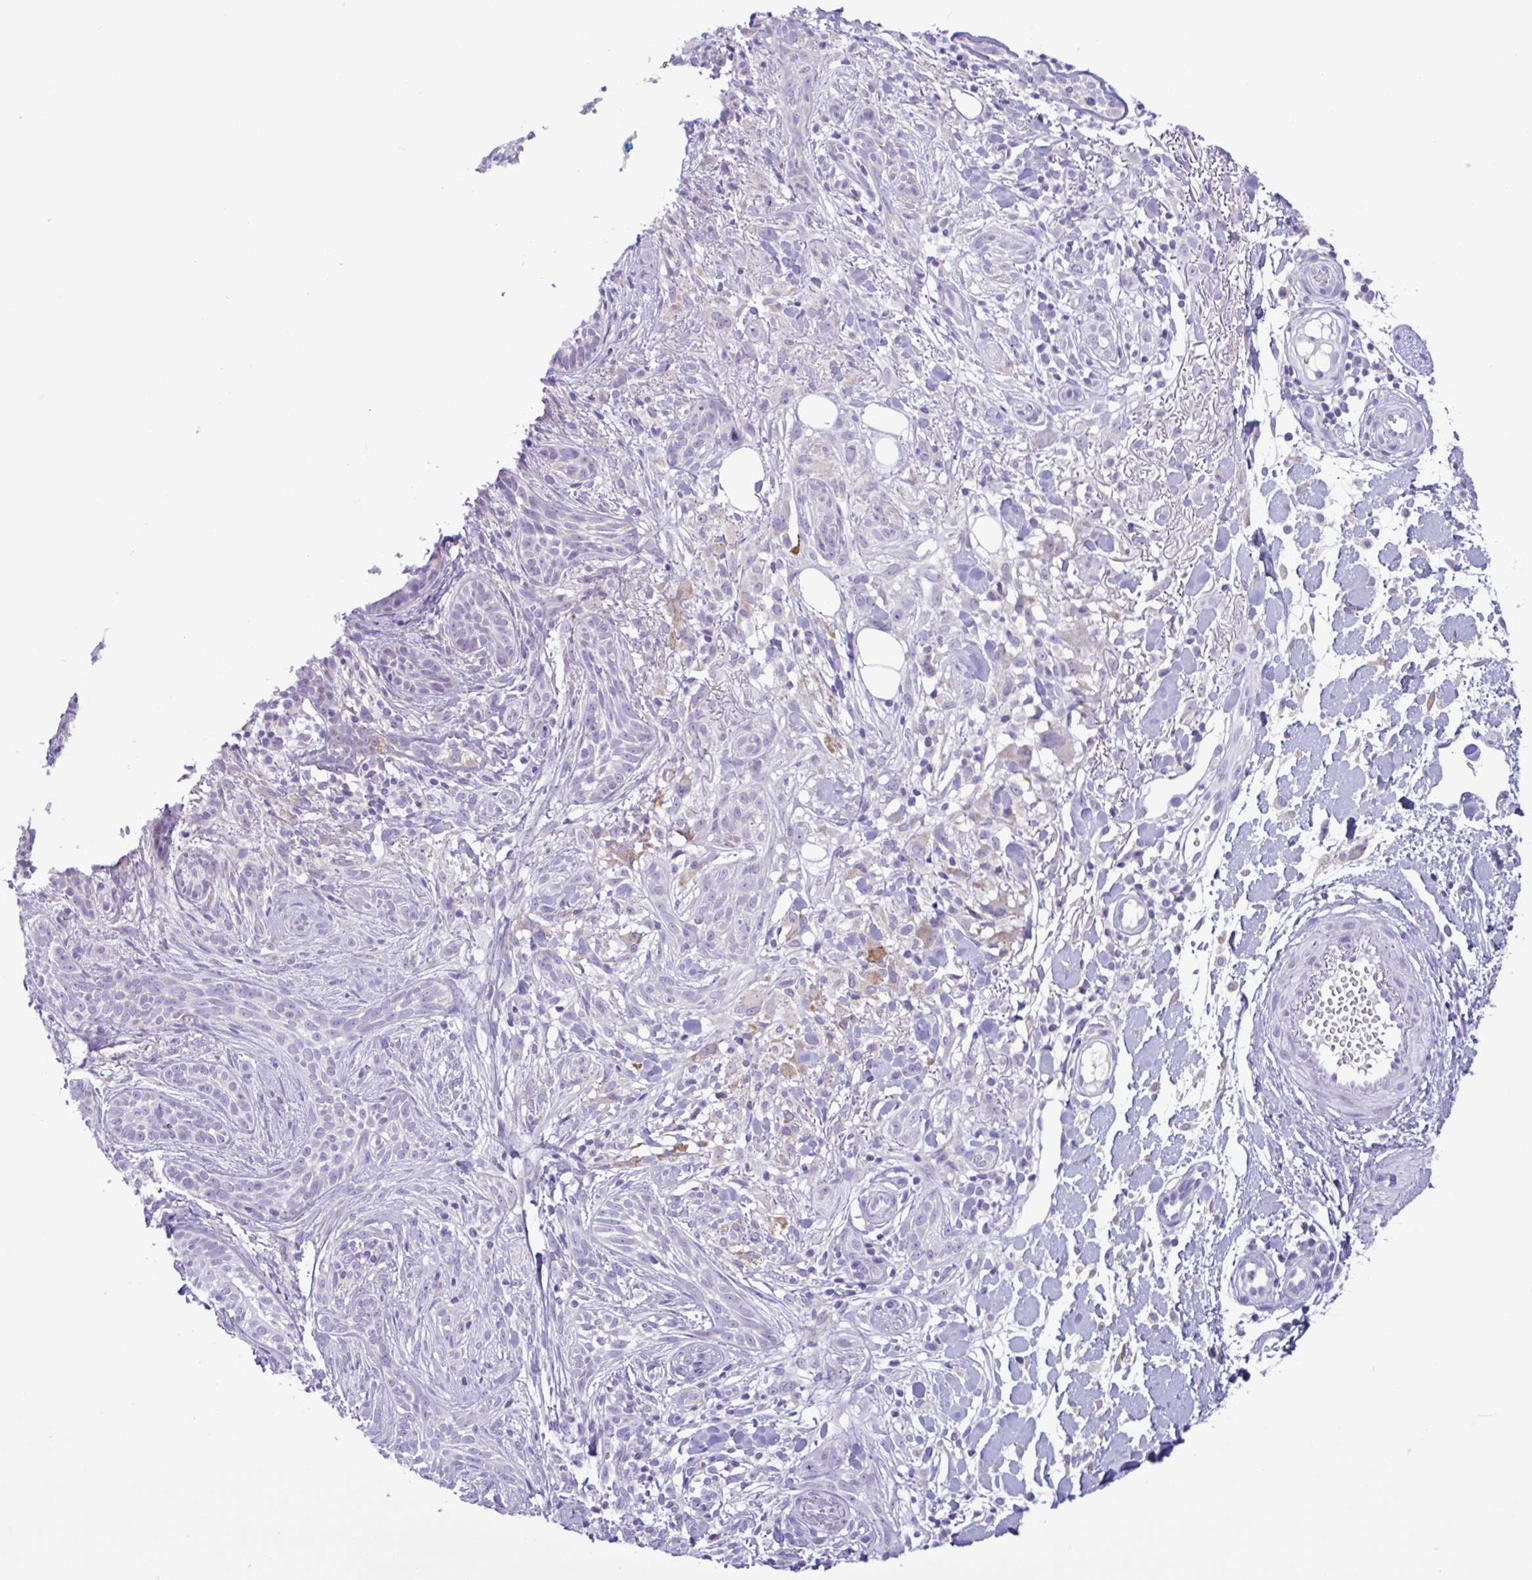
{"staining": {"intensity": "negative", "quantity": "none", "location": "none"}, "tissue": "skin cancer", "cell_type": "Tumor cells", "image_type": "cancer", "snomed": [{"axis": "morphology", "description": "Basal cell carcinoma"}, {"axis": "topography", "description": "Skin"}], "caption": "Tumor cells are negative for protein expression in human skin cancer.", "gene": "SREBF1", "patient": {"sex": "male", "age": 75}}